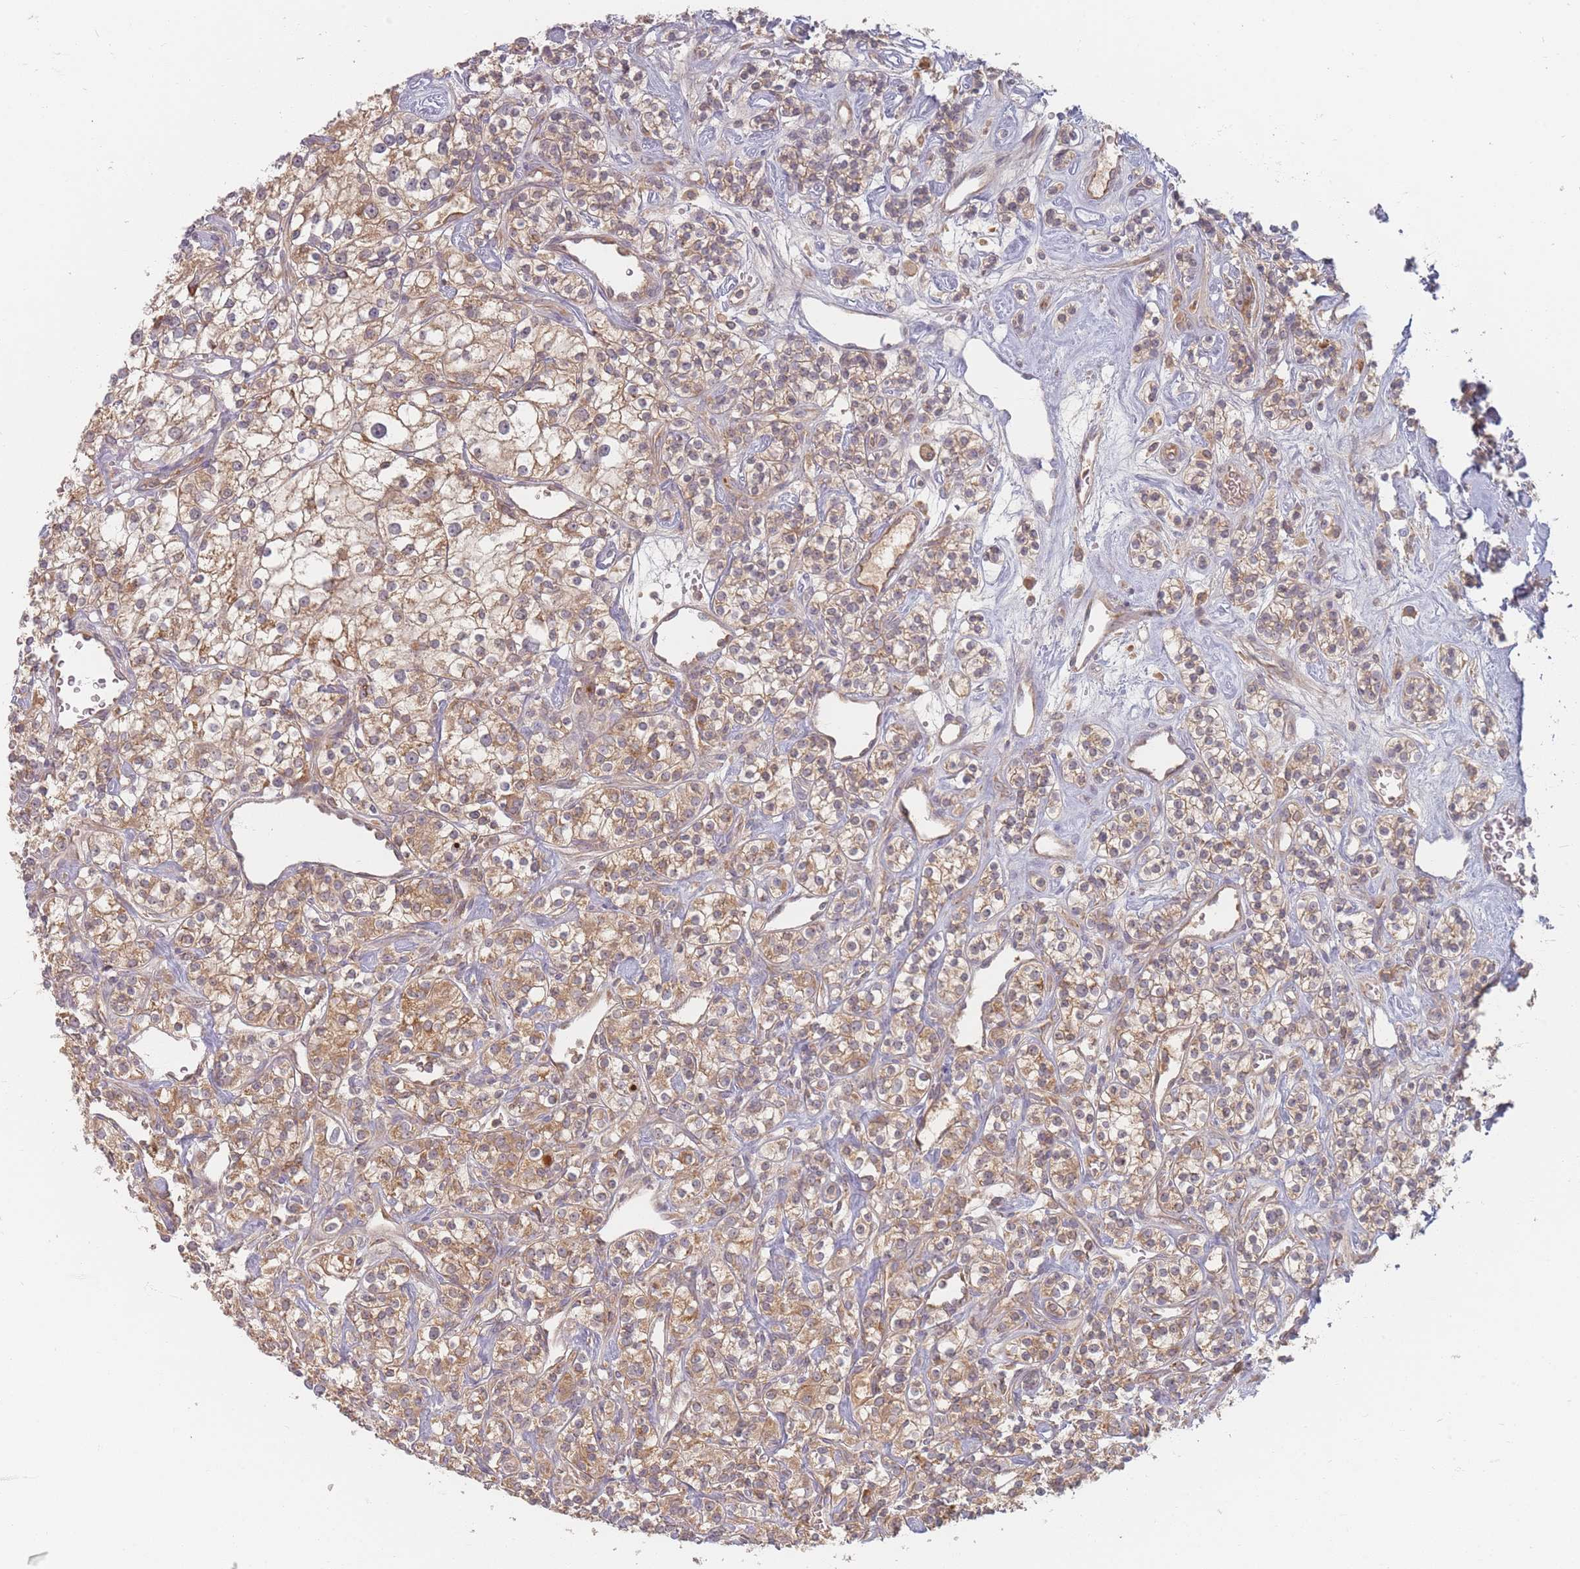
{"staining": {"intensity": "moderate", "quantity": "25%-75%", "location": "cytoplasmic/membranous"}, "tissue": "renal cancer", "cell_type": "Tumor cells", "image_type": "cancer", "snomed": [{"axis": "morphology", "description": "Adenocarcinoma, NOS"}, {"axis": "topography", "description": "Kidney"}], "caption": "Protein expression analysis of human renal cancer reveals moderate cytoplasmic/membranous expression in approximately 25%-75% of tumor cells.", "gene": "SLC35F3", "patient": {"sex": "male", "age": 77}}